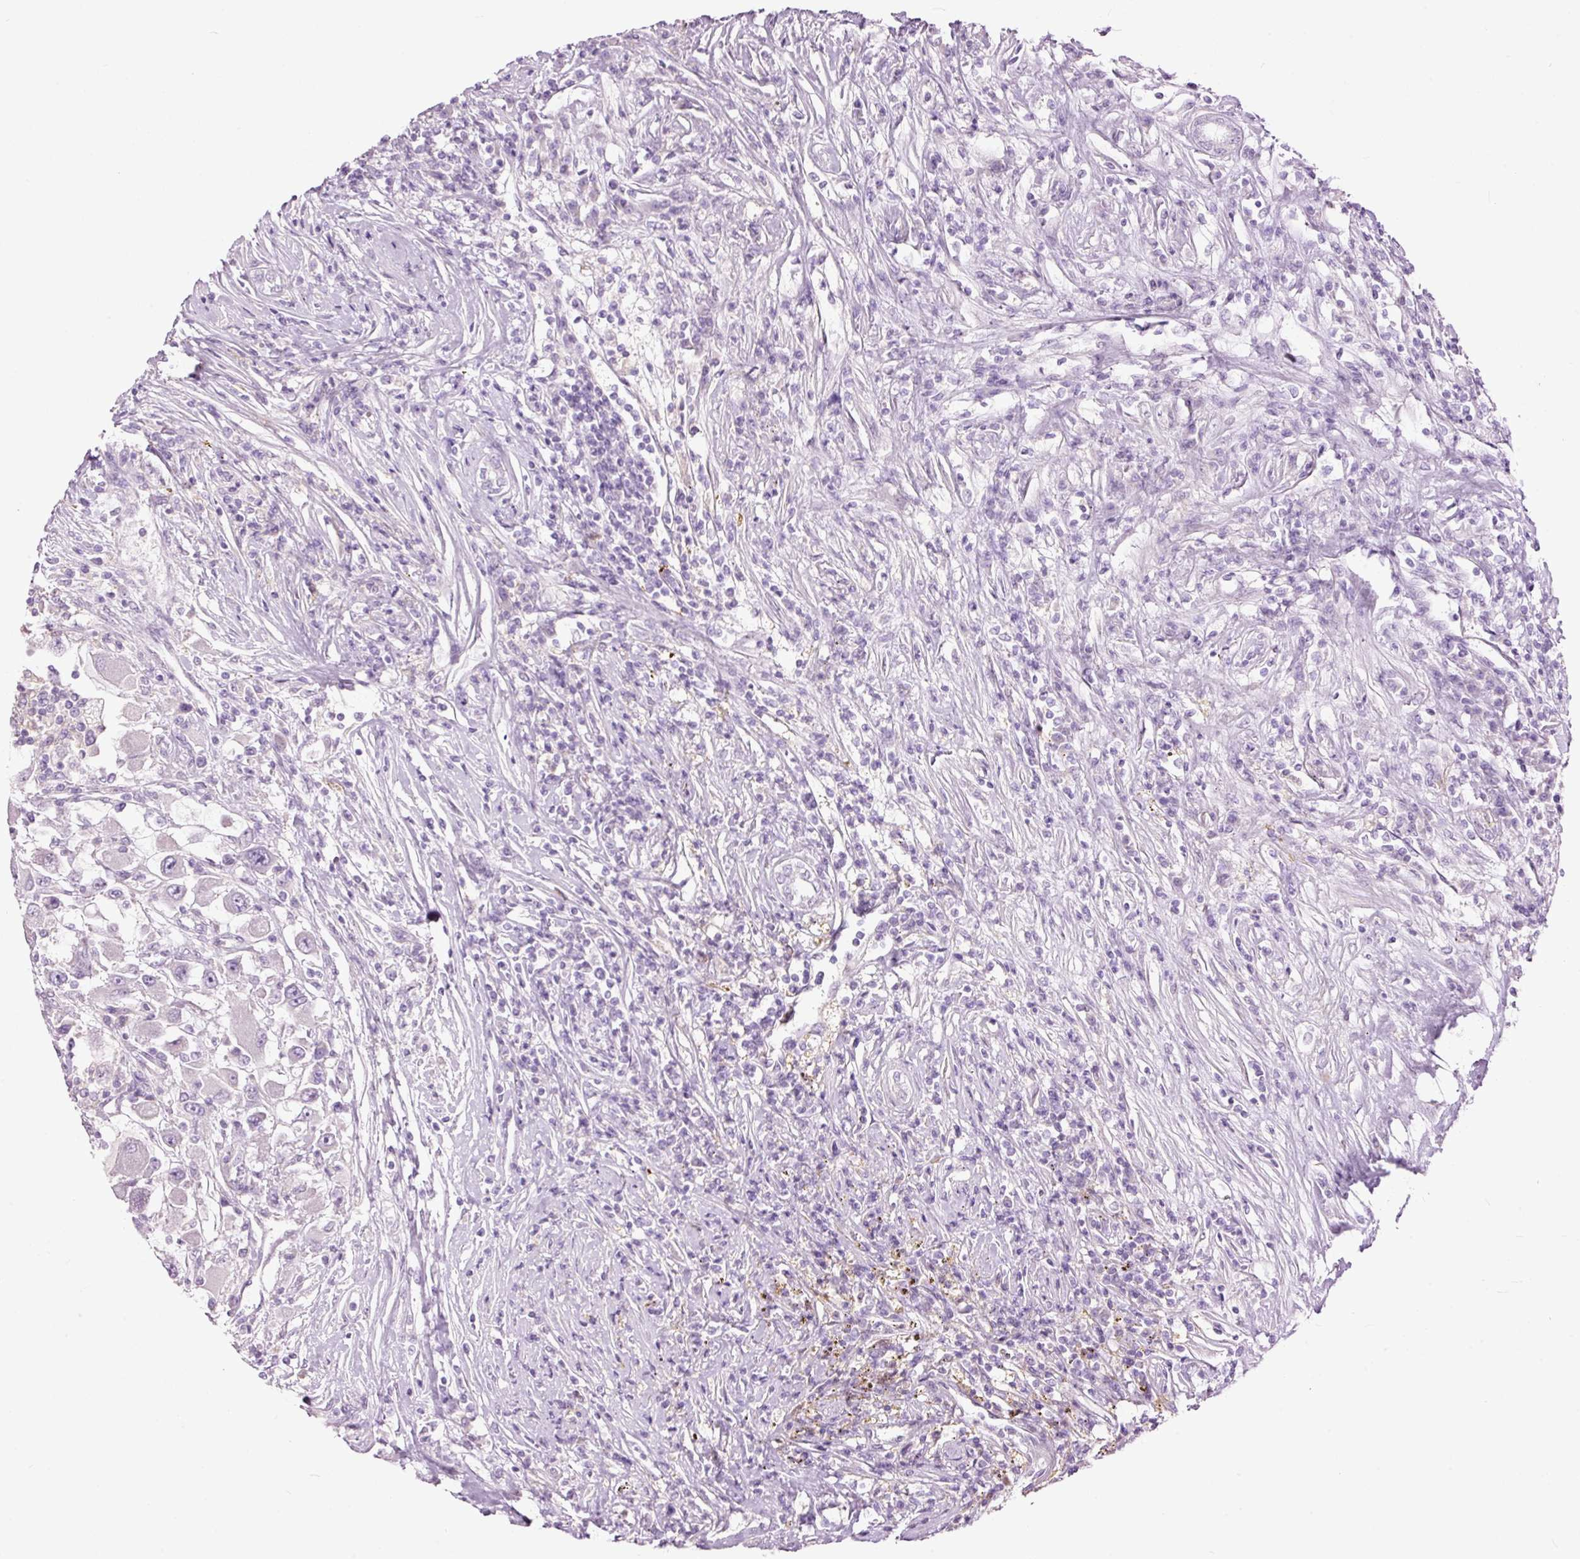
{"staining": {"intensity": "negative", "quantity": "none", "location": "none"}, "tissue": "renal cancer", "cell_type": "Tumor cells", "image_type": "cancer", "snomed": [{"axis": "morphology", "description": "Adenocarcinoma, NOS"}, {"axis": "topography", "description": "Kidney"}], "caption": "There is no significant positivity in tumor cells of renal adenocarcinoma. (Stains: DAB IHC with hematoxylin counter stain, Microscopy: brightfield microscopy at high magnification).", "gene": "FCRL4", "patient": {"sex": "female", "age": 67}}